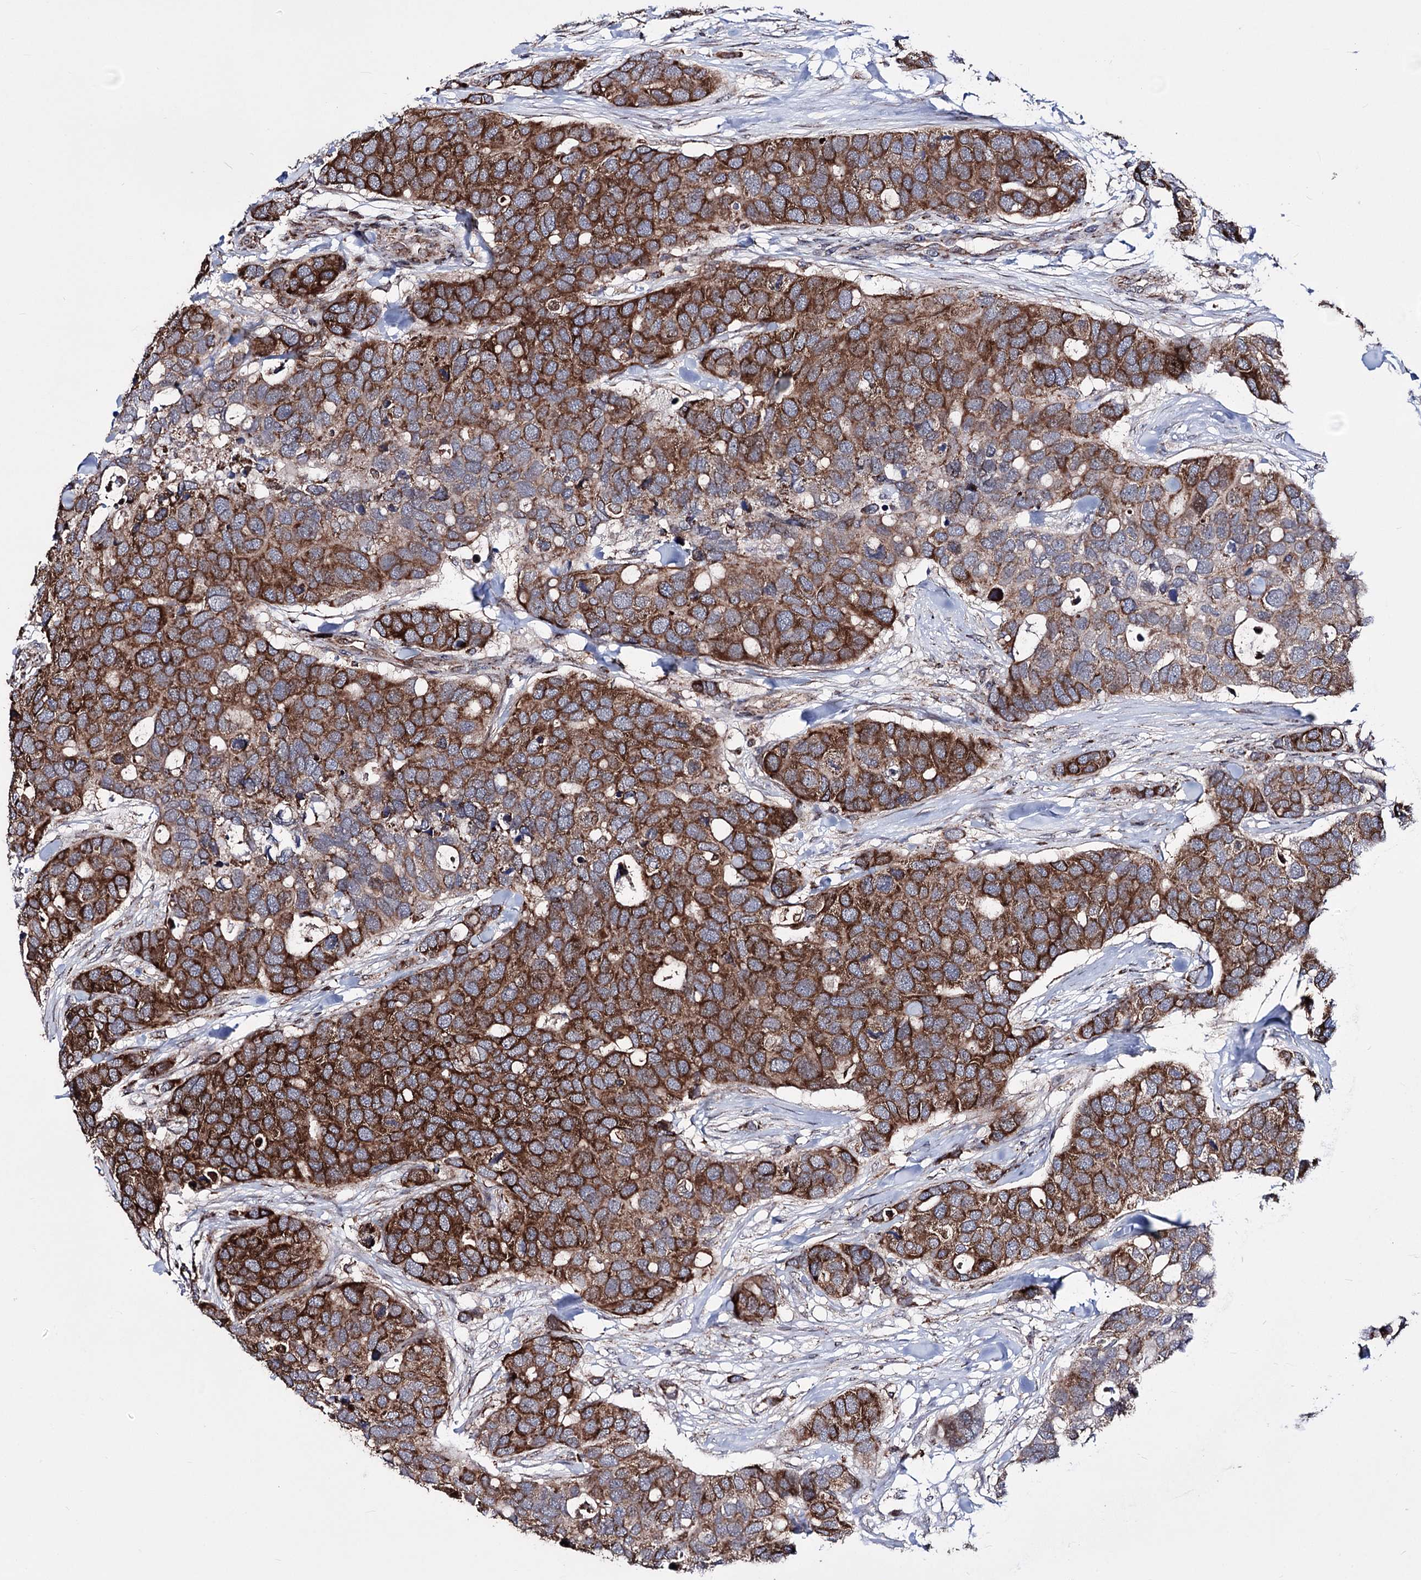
{"staining": {"intensity": "strong", "quantity": ">75%", "location": "cytoplasmic/membranous"}, "tissue": "breast cancer", "cell_type": "Tumor cells", "image_type": "cancer", "snomed": [{"axis": "morphology", "description": "Duct carcinoma"}, {"axis": "topography", "description": "Breast"}], "caption": "Protein staining by IHC shows strong cytoplasmic/membranous staining in about >75% of tumor cells in breast intraductal carcinoma. The protein of interest is stained brown, and the nuclei are stained in blue (DAB IHC with brightfield microscopy, high magnification).", "gene": "CREB3L4", "patient": {"sex": "female", "age": 83}}